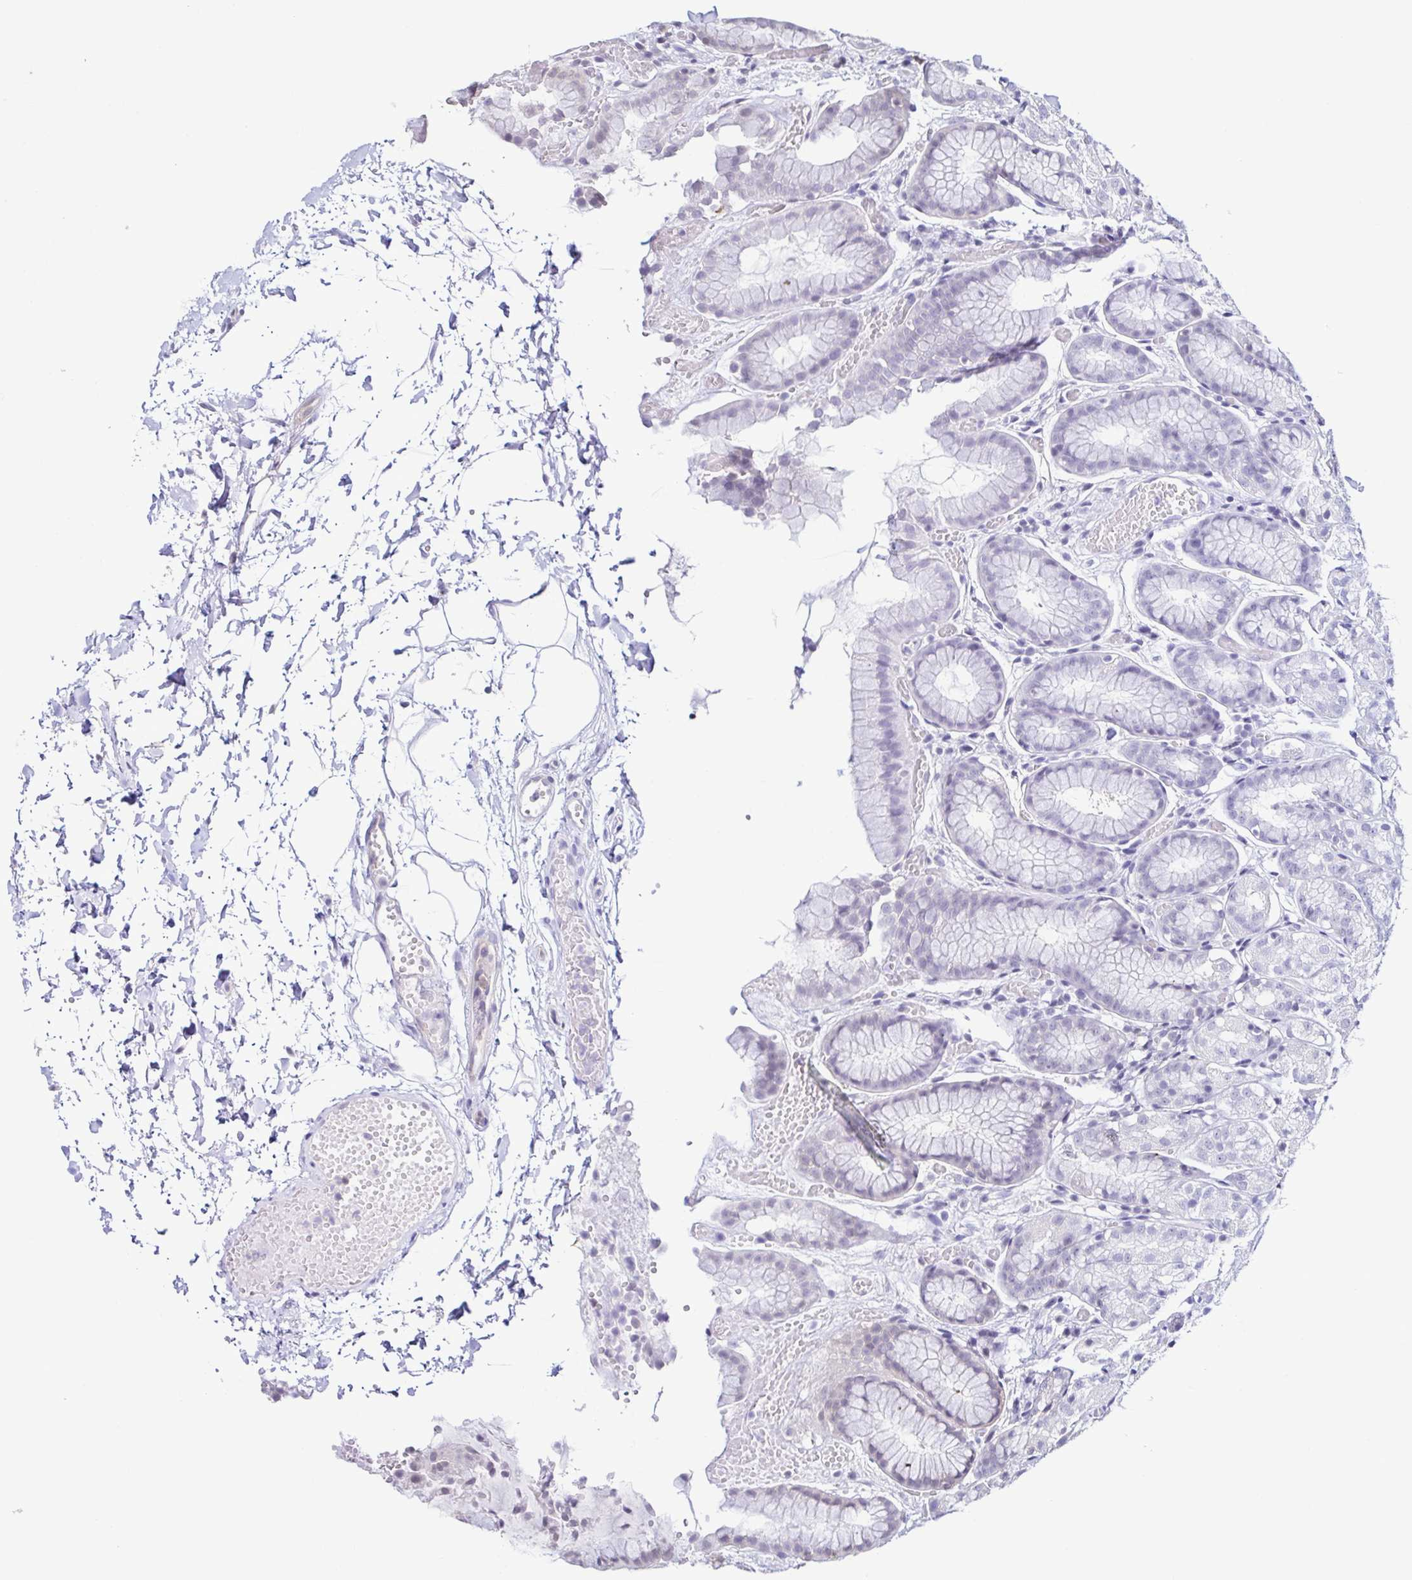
{"staining": {"intensity": "negative", "quantity": "none", "location": "none"}, "tissue": "stomach", "cell_type": "Glandular cells", "image_type": "normal", "snomed": [{"axis": "morphology", "description": "Normal tissue, NOS"}, {"axis": "topography", "description": "Stomach"}], "caption": "IHC image of unremarkable stomach stained for a protein (brown), which shows no positivity in glandular cells.", "gene": "PSMB9", "patient": {"sex": "male", "age": 70}}